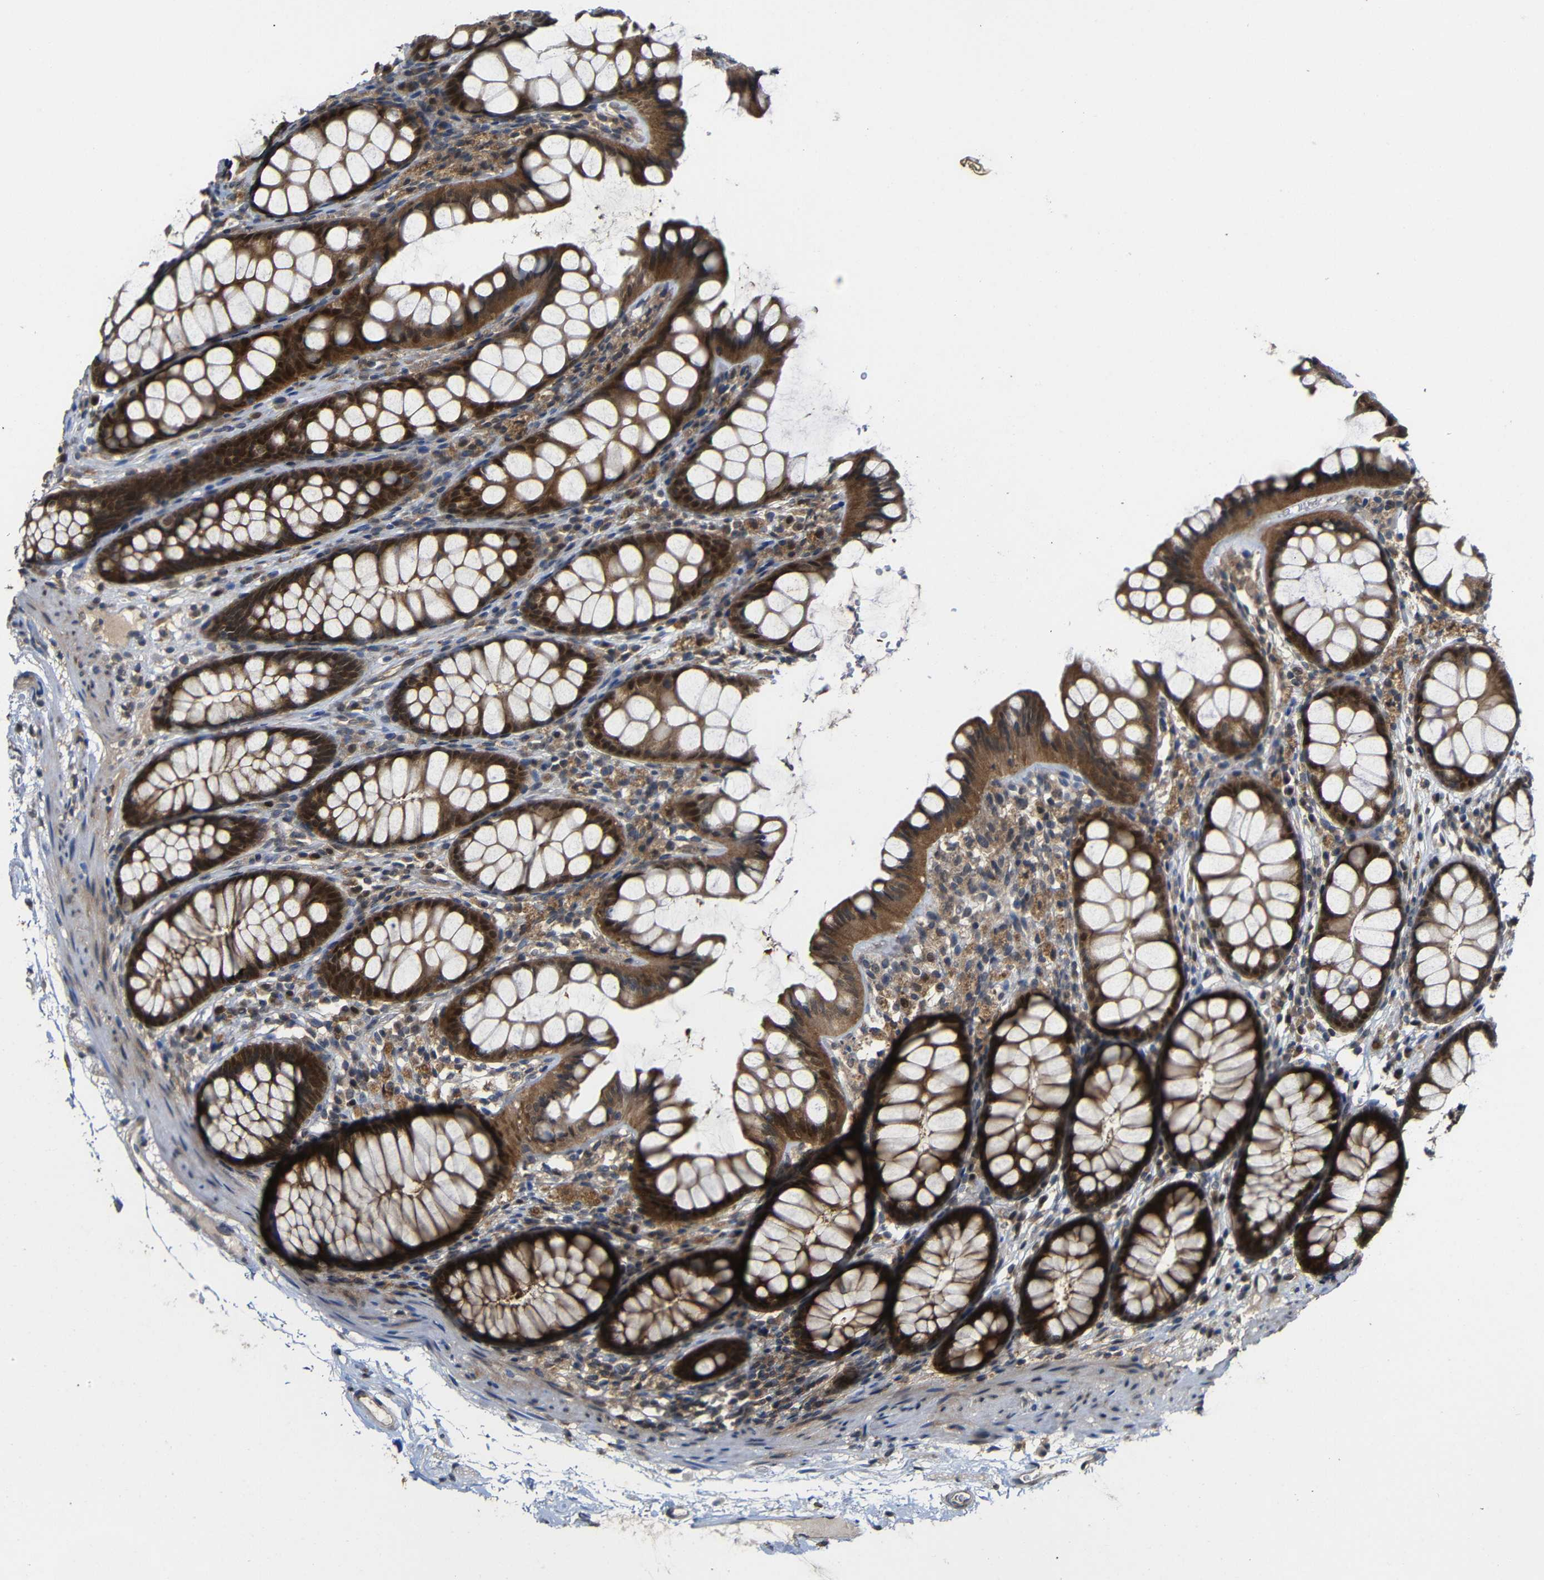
{"staining": {"intensity": "negative", "quantity": "none", "location": "none"}, "tissue": "colon", "cell_type": "Endothelial cells", "image_type": "normal", "snomed": [{"axis": "morphology", "description": "Normal tissue, NOS"}, {"axis": "topography", "description": "Colon"}], "caption": "IHC micrograph of benign human colon stained for a protein (brown), which demonstrates no staining in endothelial cells. (Brightfield microscopy of DAB (3,3'-diaminobenzidine) IHC at high magnification).", "gene": "ATG12", "patient": {"sex": "female", "age": 55}}